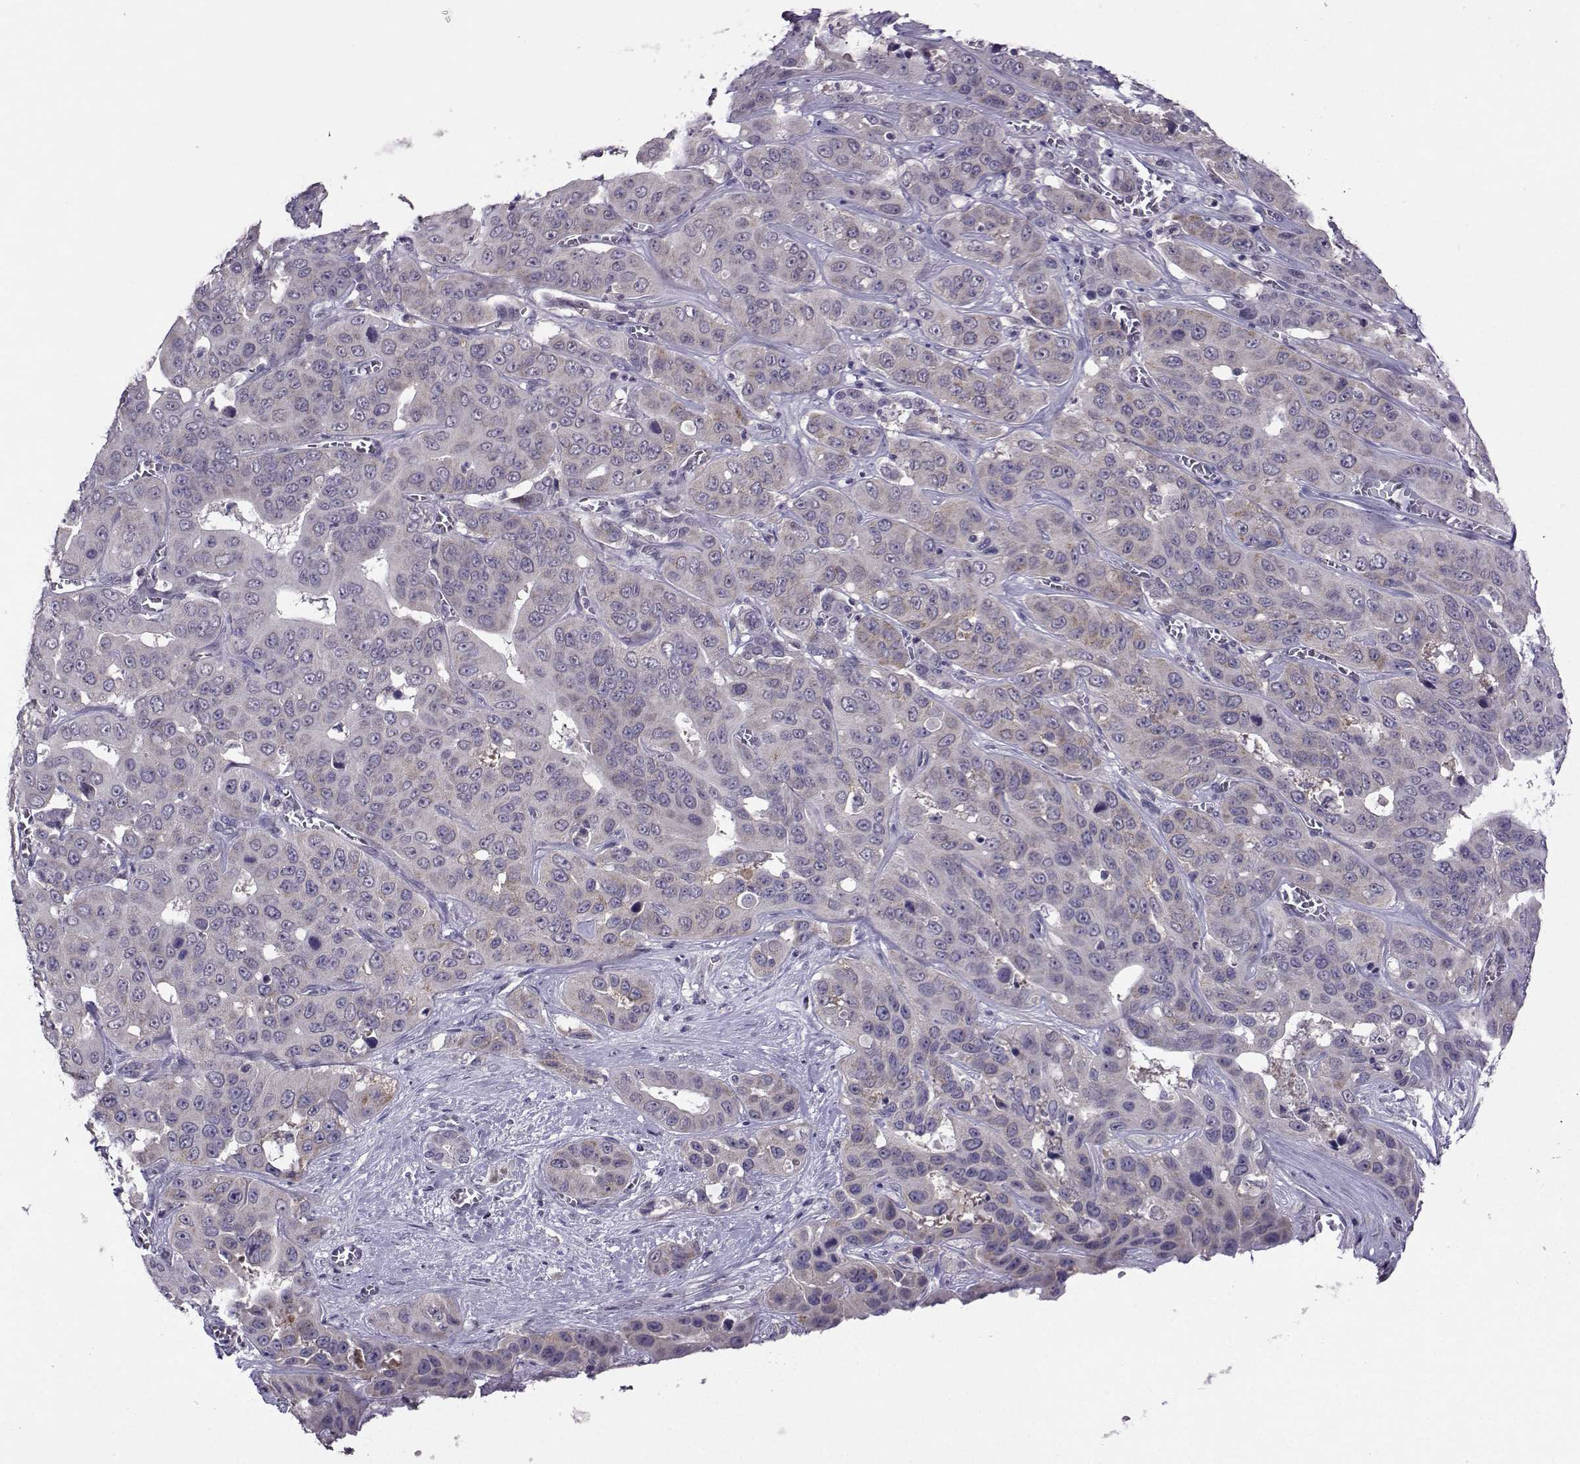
{"staining": {"intensity": "negative", "quantity": "none", "location": "none"}, "tissue": "liver cancer", "cell_type": "Tumor cells", "image_type": "cancer", "snomed": [{"axis": "morphology", "description": "Cholangiocarcinoma"}, {"axis": "topography", "description": "Liver"}], "caption": "A photomicrograph of liver cancer (cholangiocarcinoma) stained for a protein shows no brown staining in tumor cells.", "gene": "DDX20", "patient": {"sex": "female", "age": 52}}